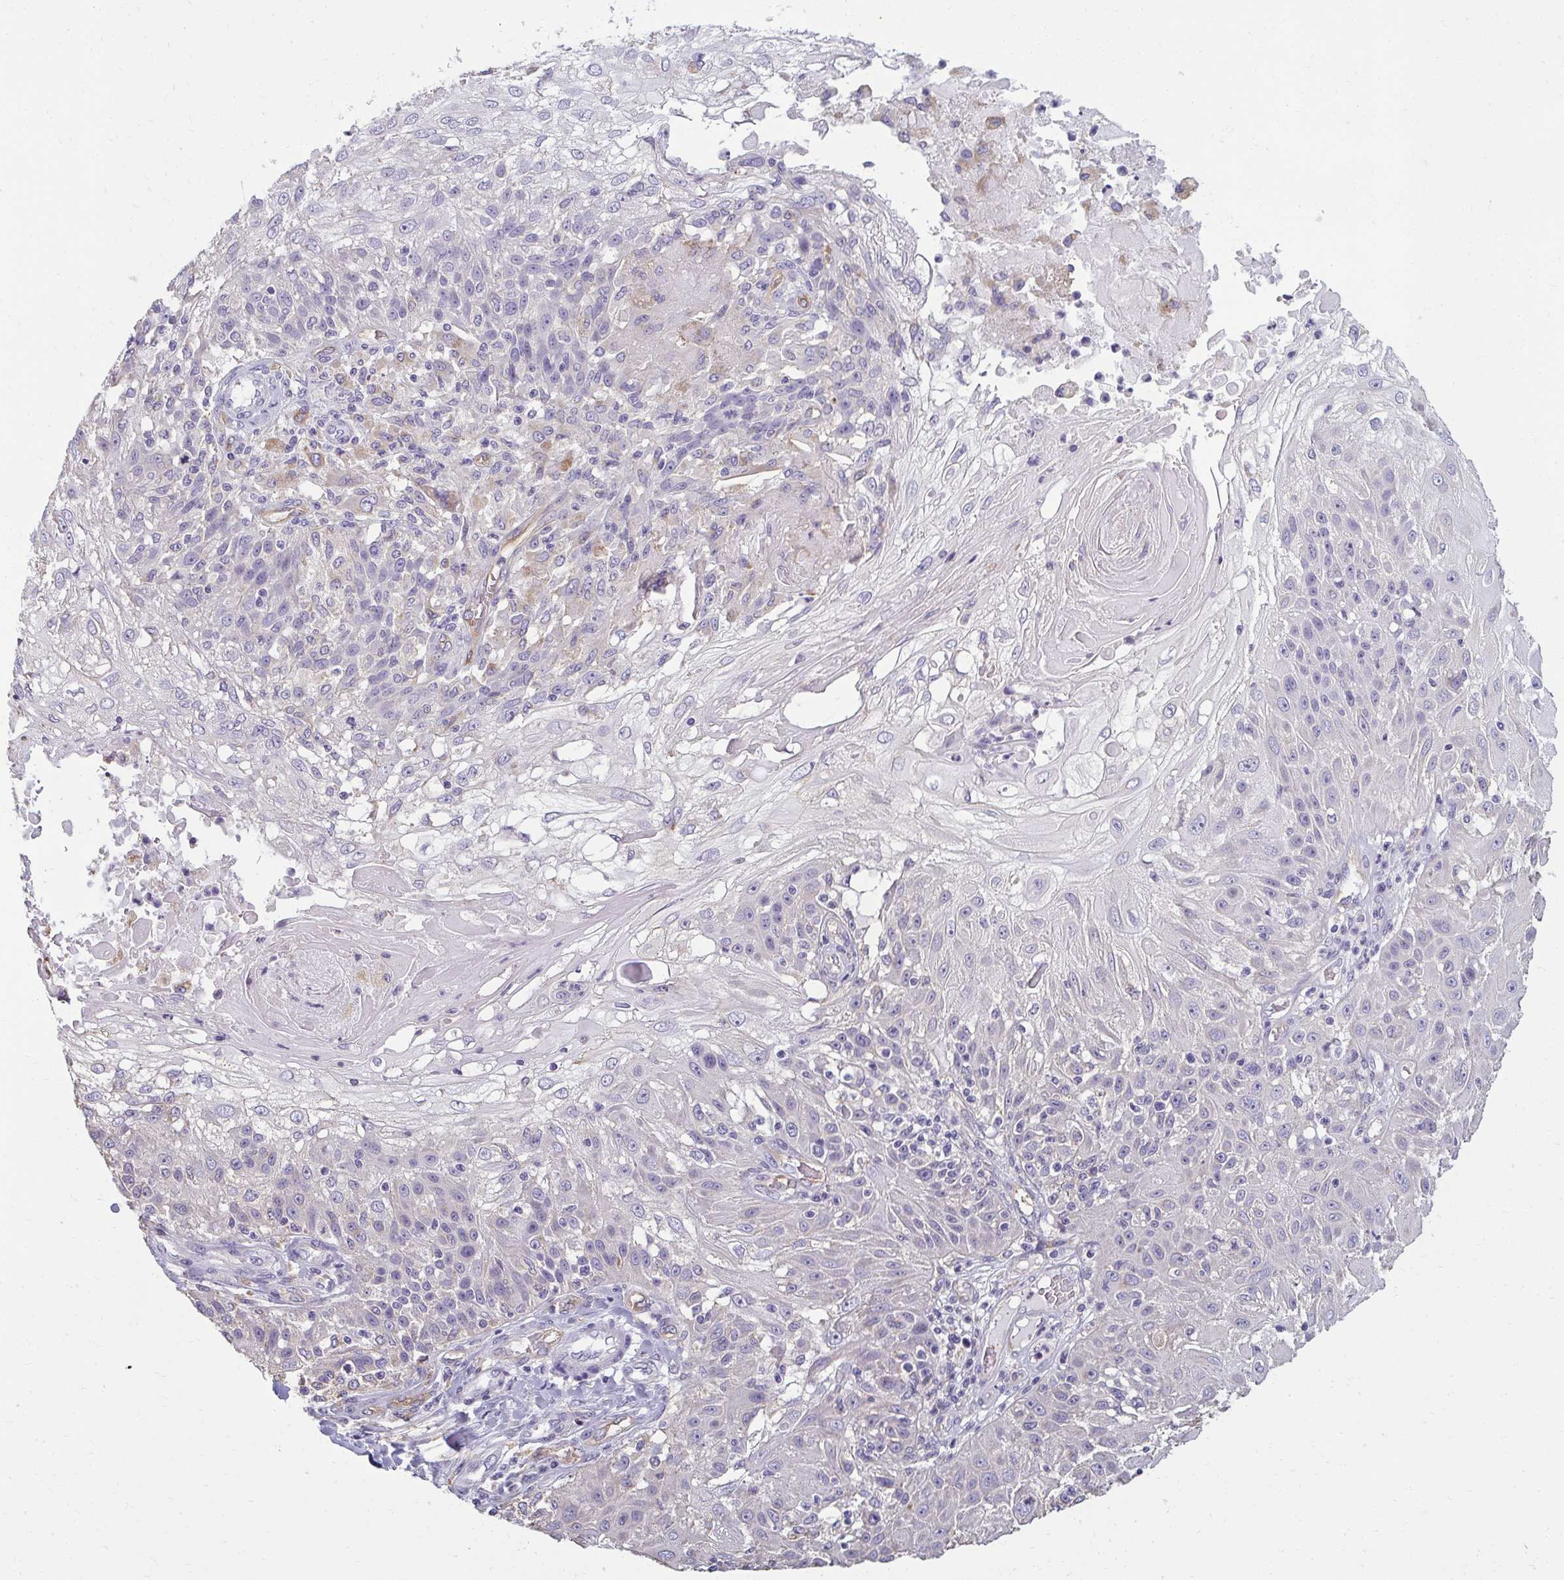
{"staining": {"intensity": "negative", "quantity": "none", "location": "none"}, "tissue": "skin cancer", "cell_type": "Tumor cells", "image_type": "cancer", "snomed": [{"axis": "morphology", "description": "Normal tissue, NOS"}, {"axis": "morphology", "description": "Squamous cell carcinoma, NOS"}, {"axis": "topography", "description": "Skin"}], "caption": "Immunohistochemistry image of neoplastic tissue: human skin cancer (squamous cell carcinoma) stained with DAB (3,3'-diaminobenzidine) exhibits no significant protein positivity in tumor cells.", "gene": "PDE2A", "patient": {"sex": "female", "age": 83}}